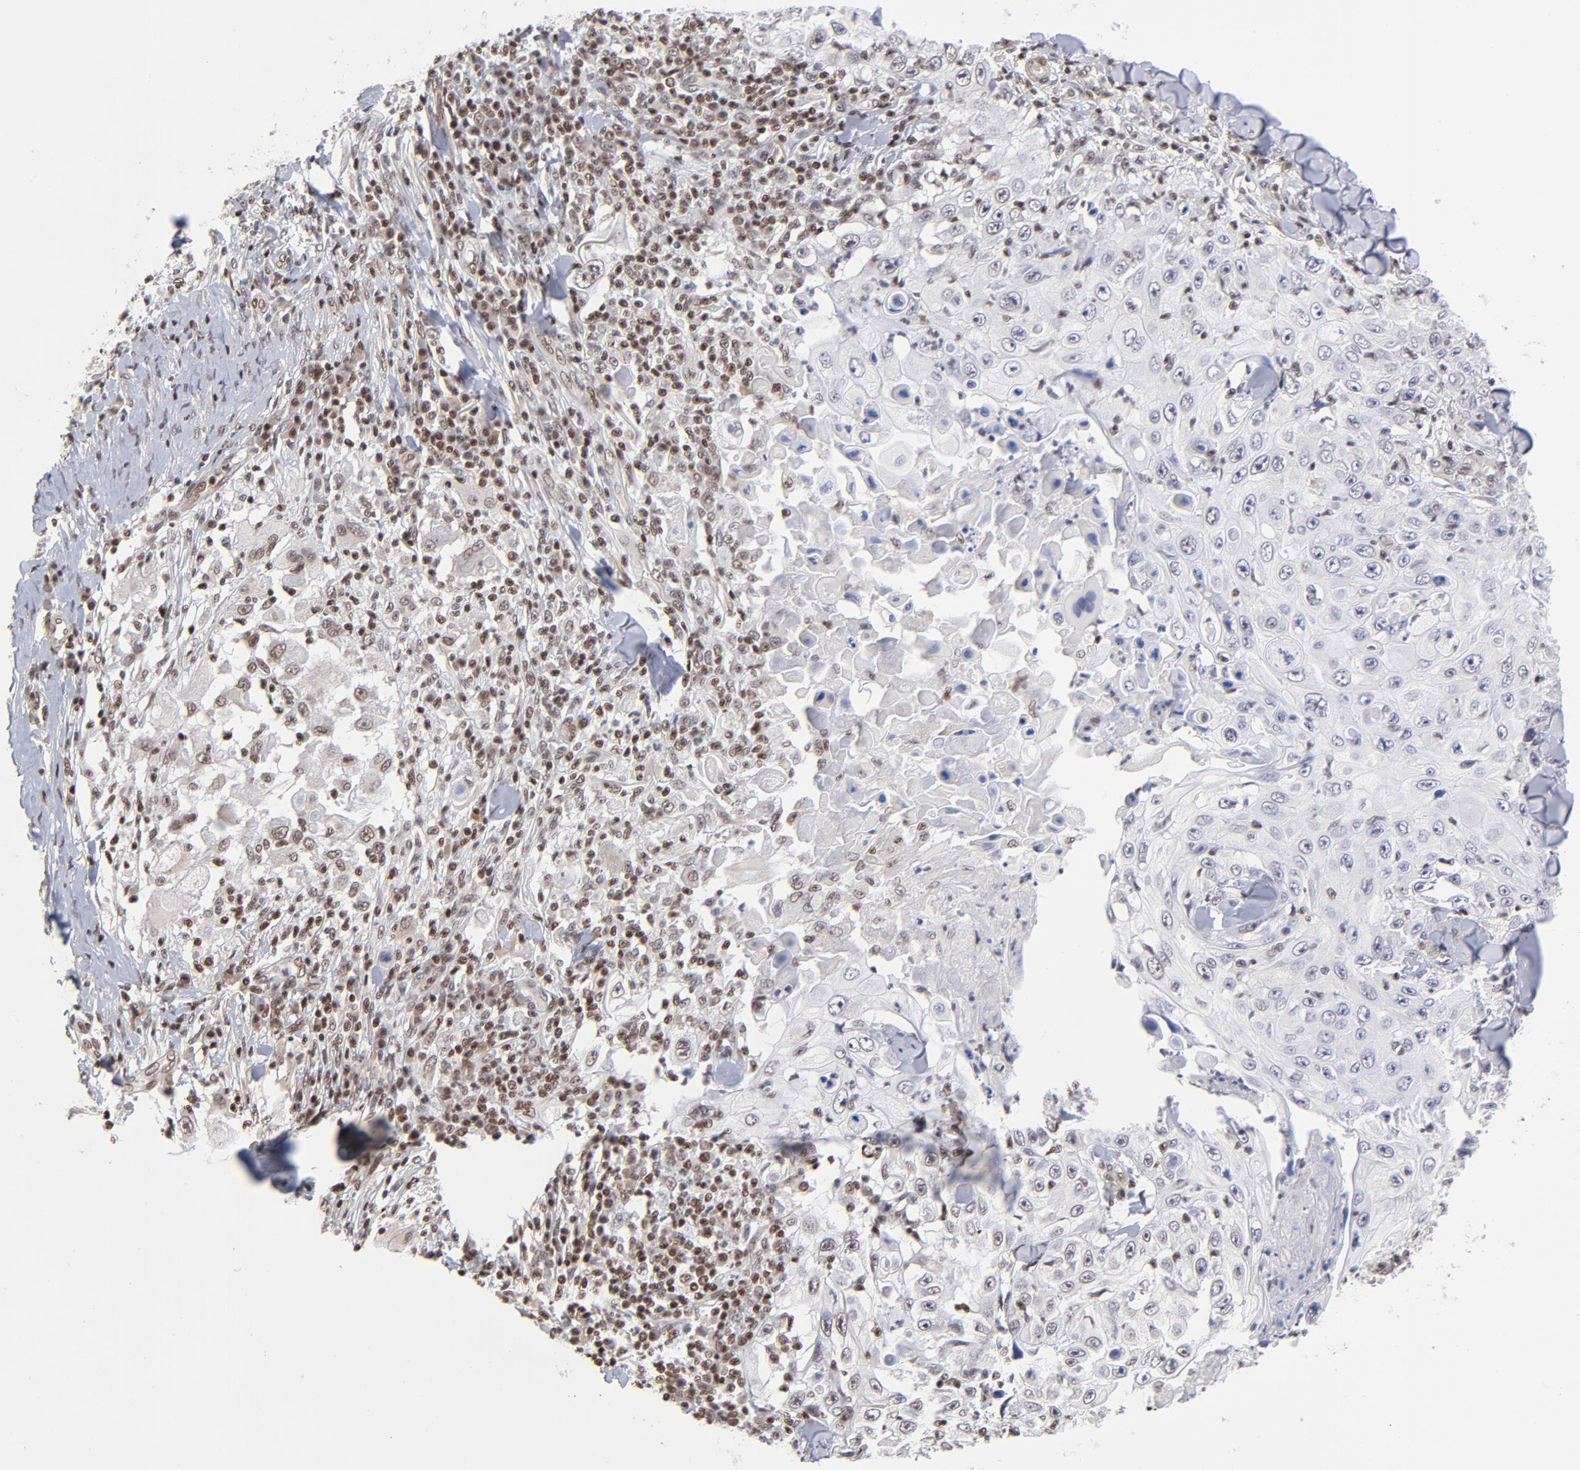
{"staining": {"intensity": "moderate", "quantity": "25%-75%", "location": "nuclear"}, "tissue": "skin cancer", "cell_type": "Tumor cells", "image_type": "cancer", "snomed": [{"axis": "morphology", "description": "Squamous cell carcinoma, NOS"}, {"axis": "topography", "description": "Skin"}], "caption": "High-power microscopy captured an immunohistochemistry (IHC) photomicrograph of skin cancer (squamous cell carcinoma), revealing moderate nuclear positivity in approximately 25%-75% of tumor cells. The staining is performed using DAB (3,3'-diaminobenzidine) brown chromogen to label protein expression. The nuclei are counter-stained blue using hematoxylin.", "gene": "CTCF", "patient": {"sex": "male", "age": 86}}